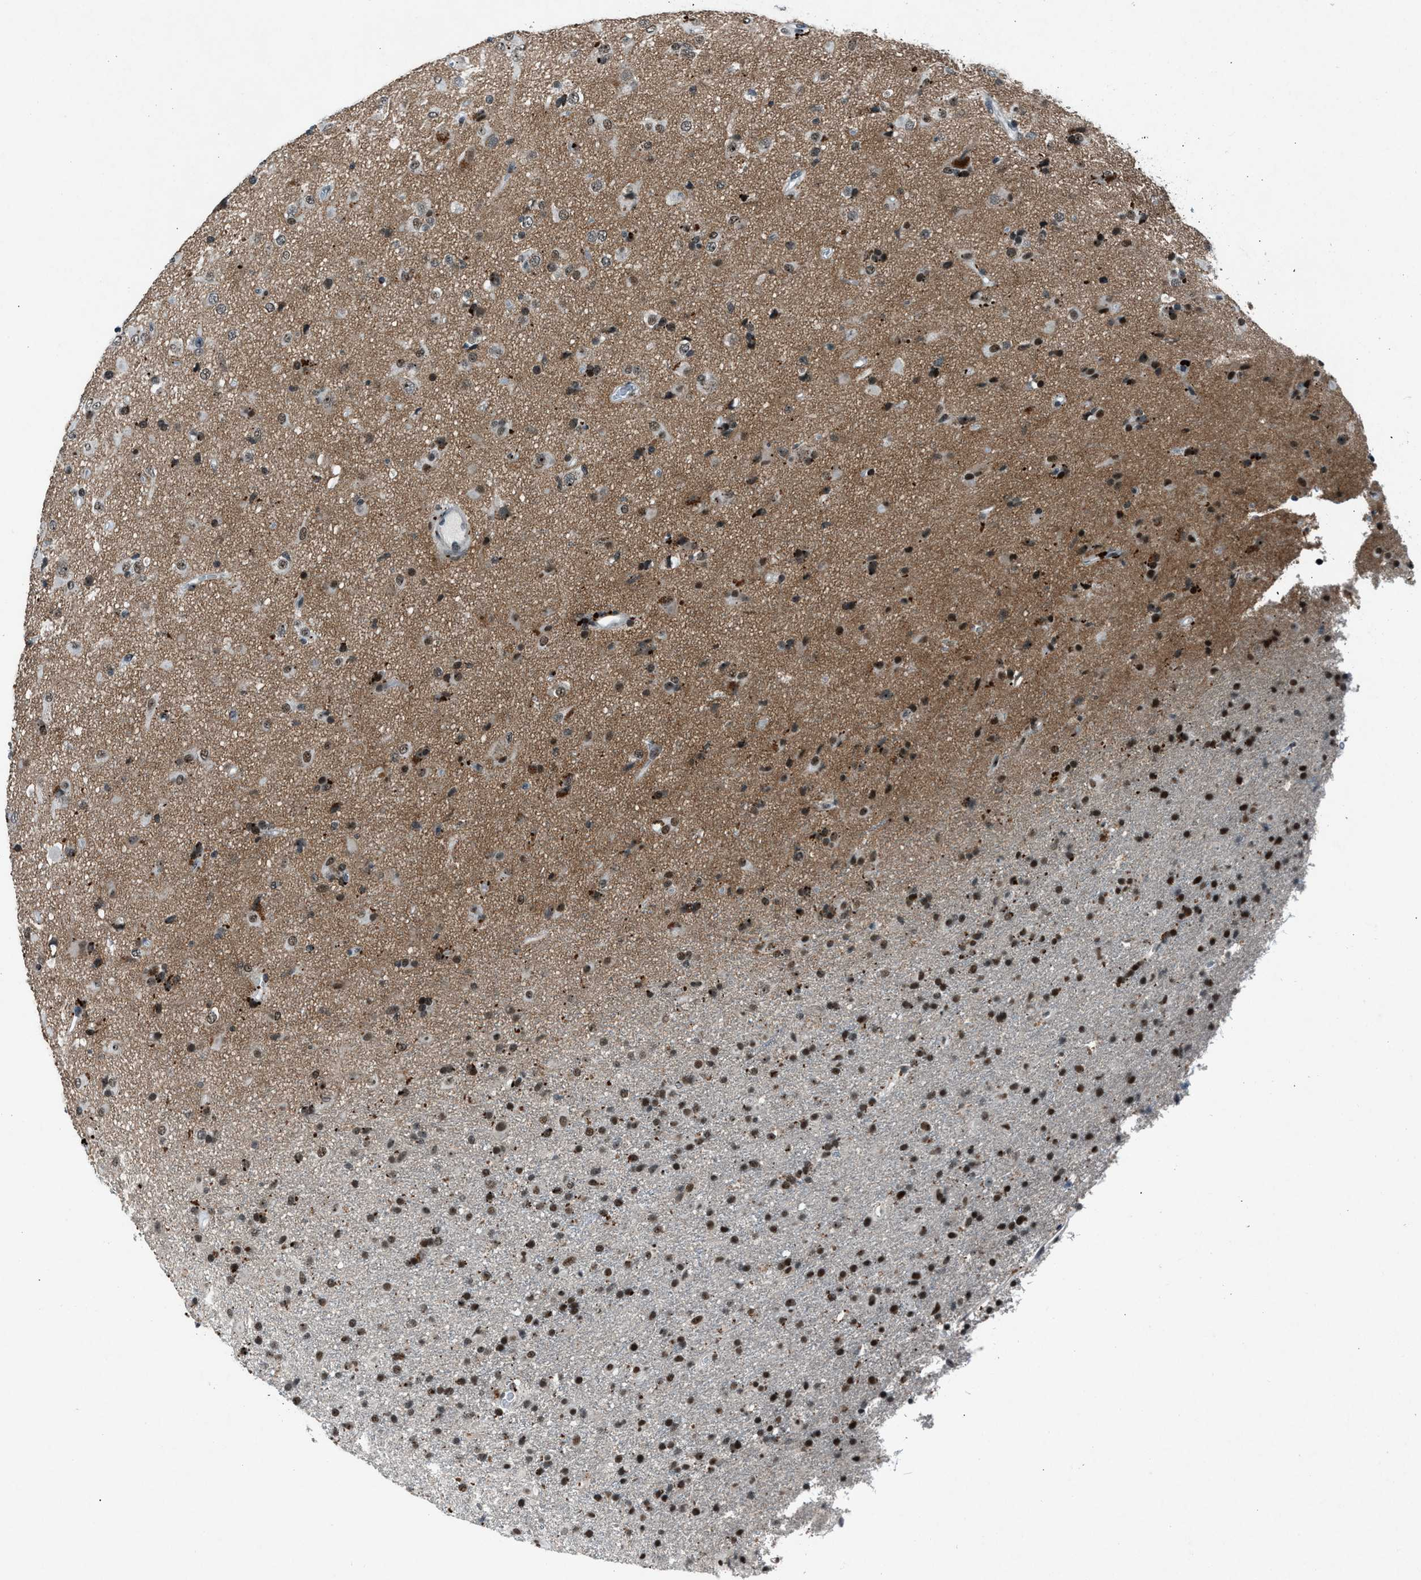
{"staining": {"intensity": "weak", "quantity": "25%-75%", "location": "nuclear"}, "tissue": "glioma", "cell_type": "Tumor cells", "image_type": "cancer", "snomed": [{"axis": "morphology", "description": "Glioma, malignant, Low grade"}, {"axis": "topography", "description": "Brain"}], "caption": "IHC of human malignant glioma (low-grade) displays low levels of weak nuclear positivity in approximately 25%-75% of tumor cells.", "gene": "ADCY1", "patient": {"sex": "male", "age": 65}}